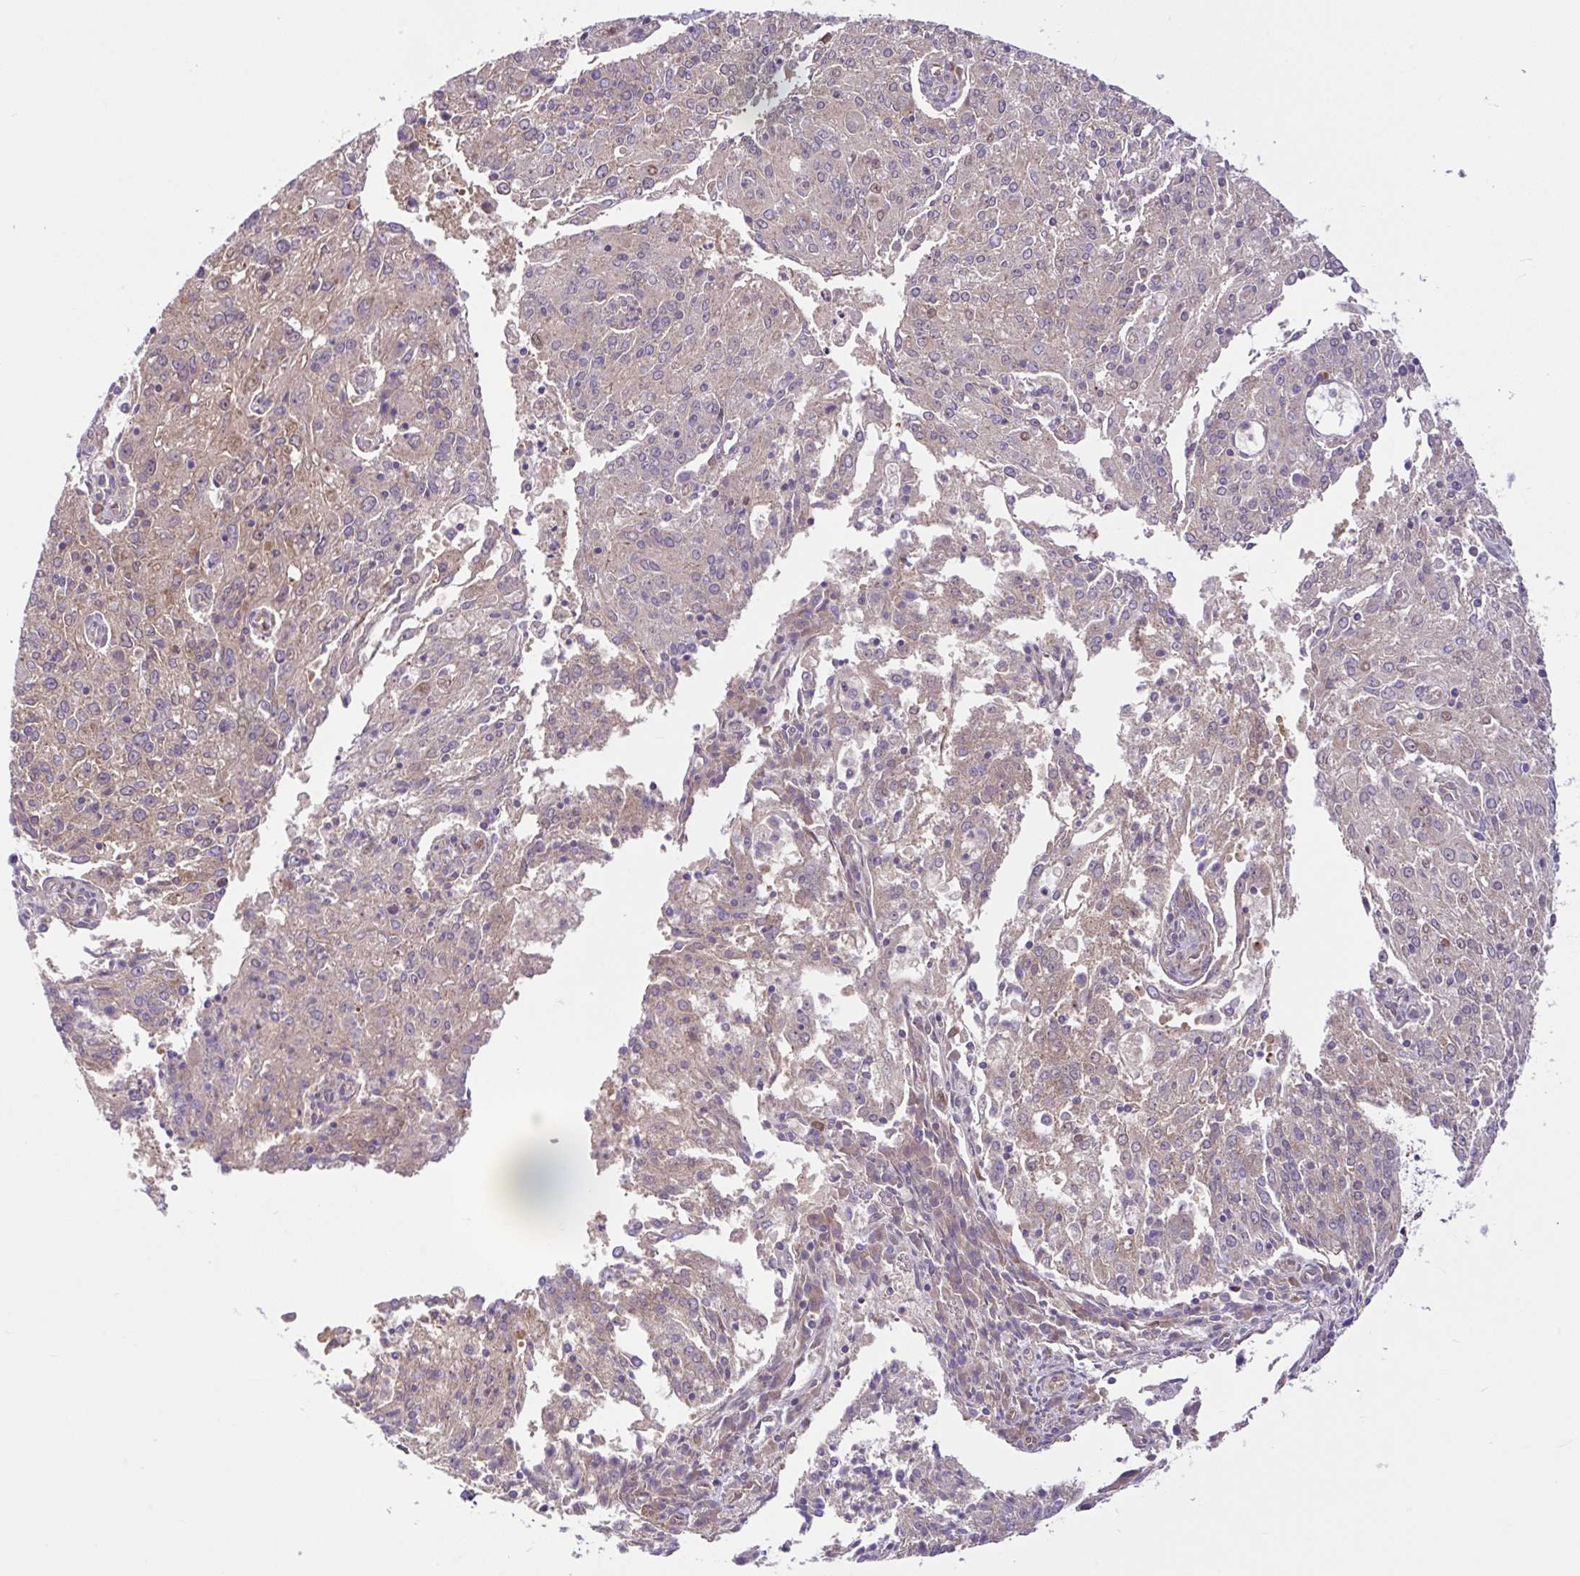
{"staining": {"intensity": "weak", "quantity": "<25%", "location": "cytoplasmic/membranous"}, "tissue": "endometrial cancer", "cell_type": "Tumor cells", "image_type": "cancer", "snomed": [{"axis": "morphology", "description": "Adenocarcinoma, NOS"}, {"axis": "topography", "description": "Endometrium"}], "caption": "Photomicrograph shows no significant protein expression in tumor cells of endometrial cancer (adenocarcinoma).", "gene": "NTPCR", "patient": {"sex": "female", "age": 82}}